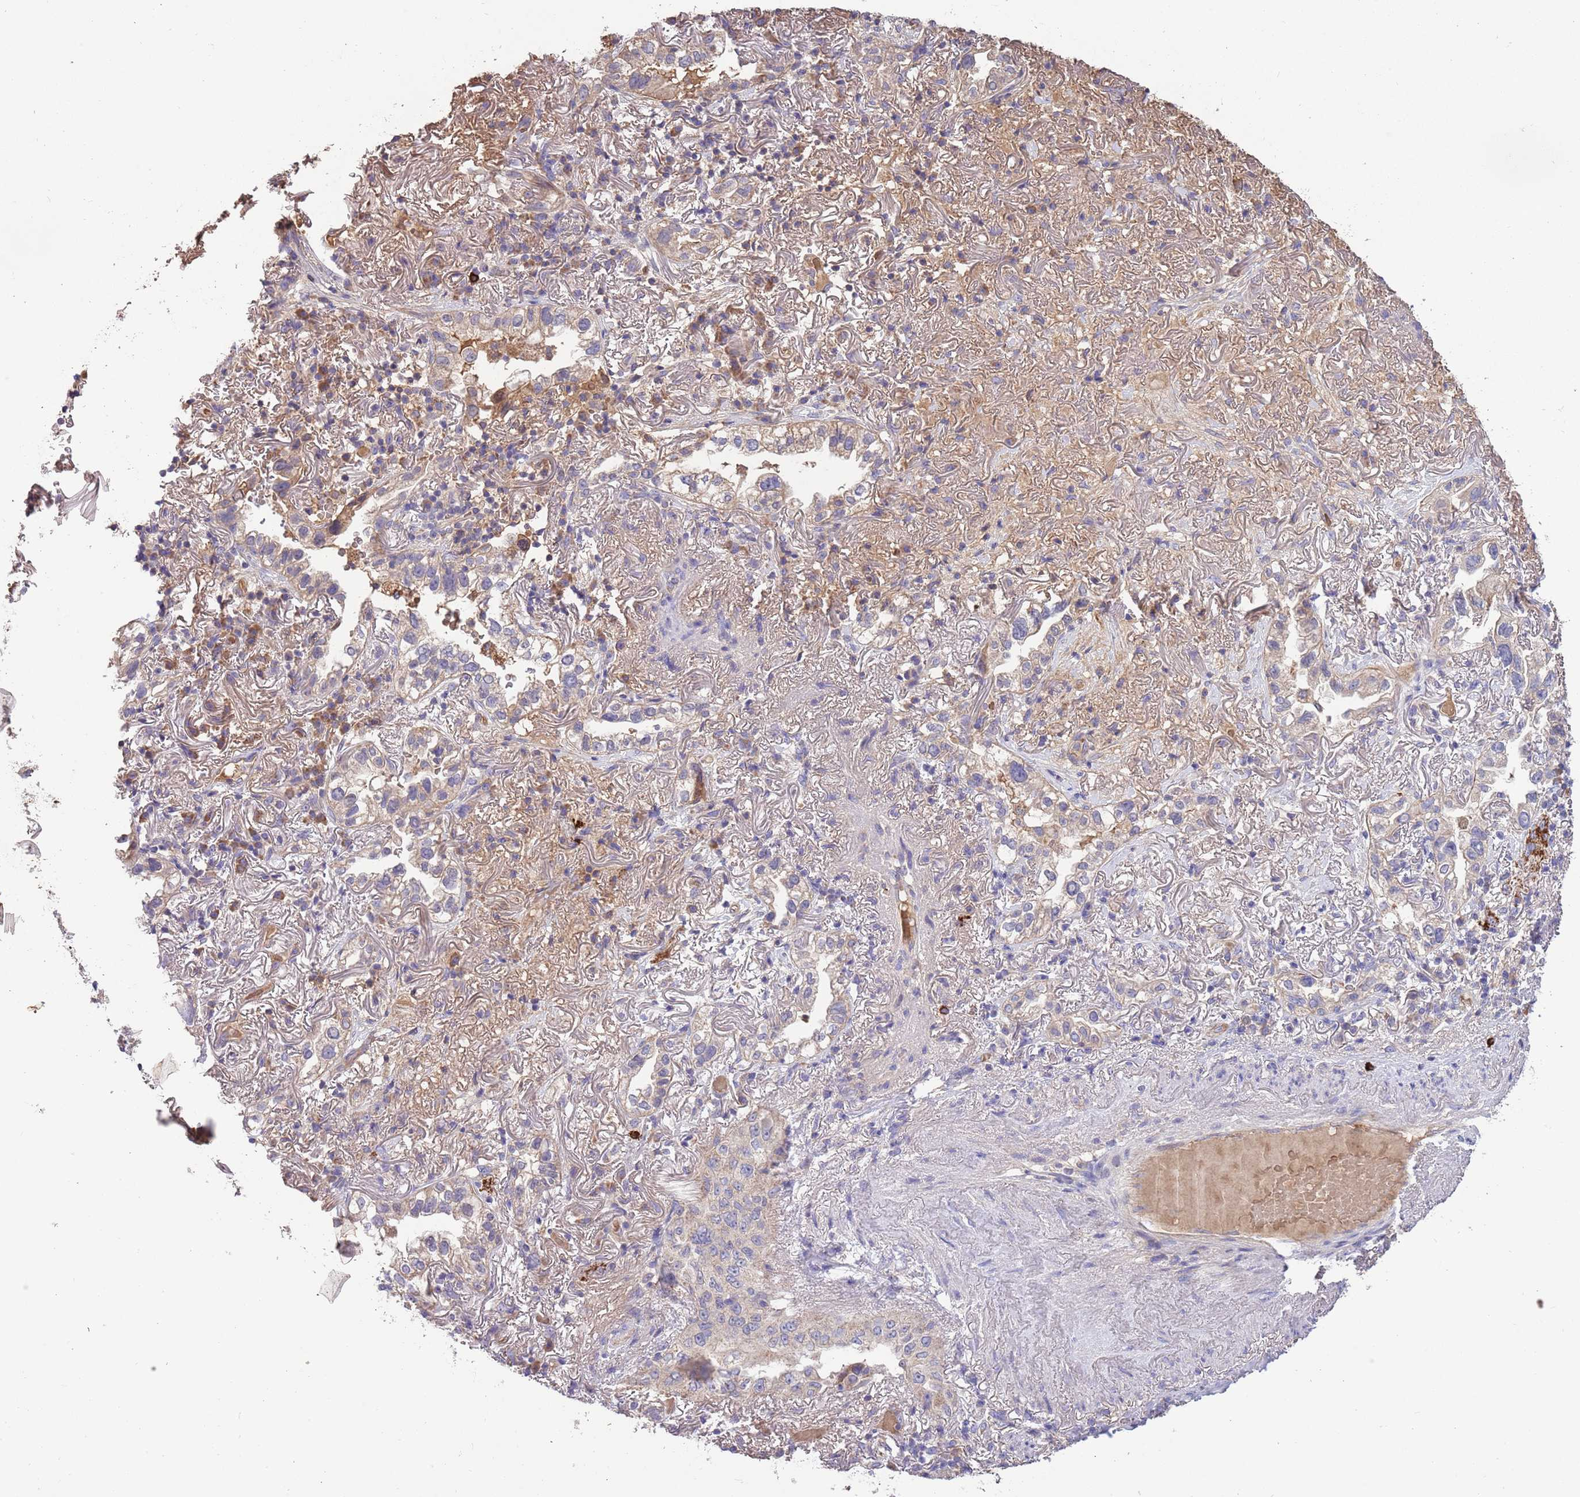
{"staining": {"intensity": "weak", "quantity": "<25%", "location": "cytoplasmic/membranous"}, "tissue": "lung cancer", "cell_type": "Tumor cells", "image_type": "cancer", "snomed": [{"axis": "morphology", "description": "Adenocarcinoma, NOS"}, {"axis": "topography", "description": "Lung"}], "caption": "An image of human lung cancer is negative for staining in tumor cells.", "gene": "TRMO", "patient": {"sex": "female", "age": 69}}